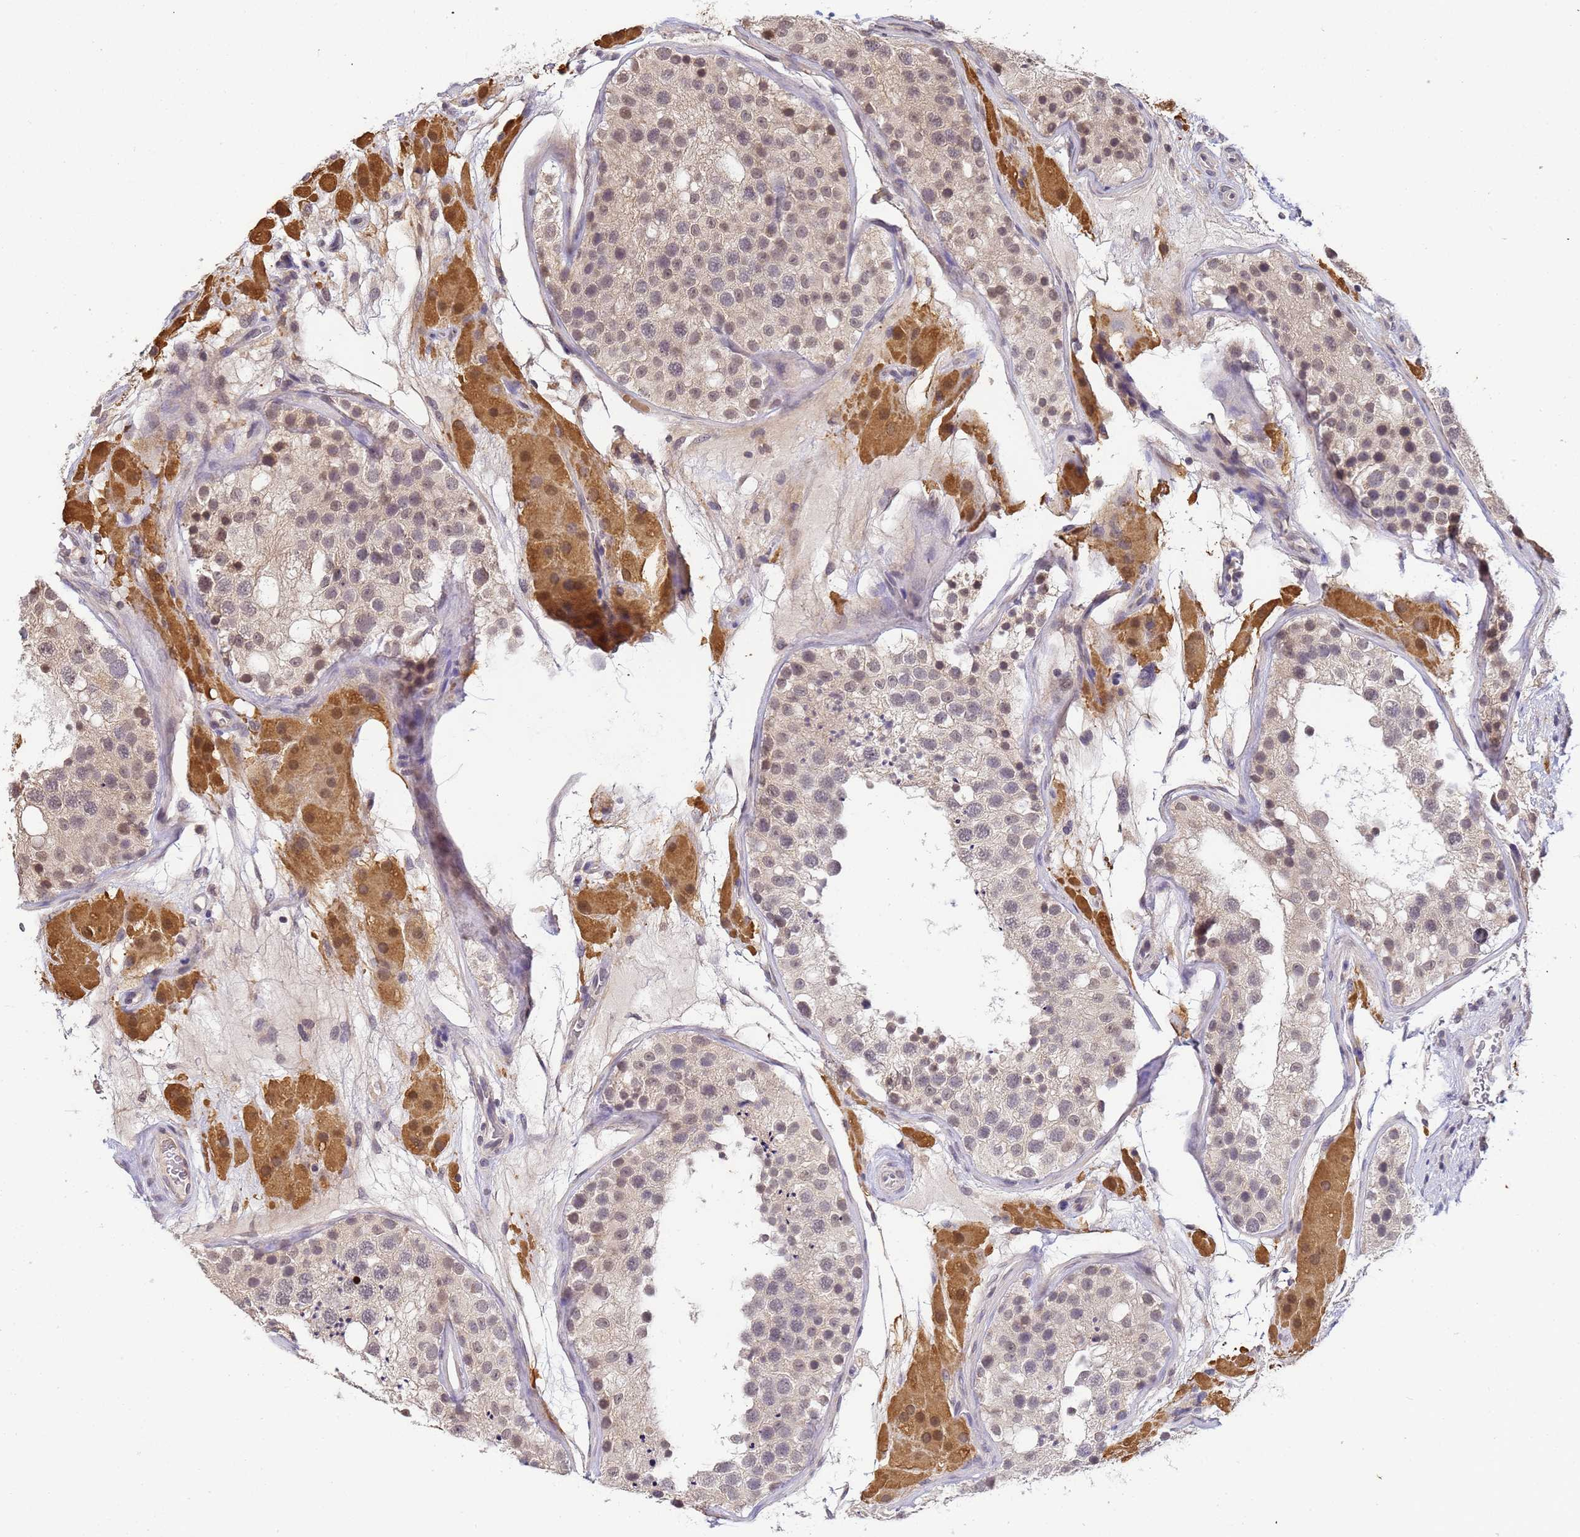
{"staining": {"intensity": "weak", "quantity": "<25%", "location": "nuclear"}, "tissue": "testis", "cell_type": "Cells in seminiferous ducts", "image_type": "normal", "snomed": [{"axis": "morphology", "description": "Normal tissue, NOS"}, {"axis": "topography", "description": "Testis"}], "caption": "Immunohistochemical staining of benign human testis exhibits no significant expression in cells in seminiferous ducts.", "gene": "MYL7", "patient": {"sex": "male", "age": 26}}